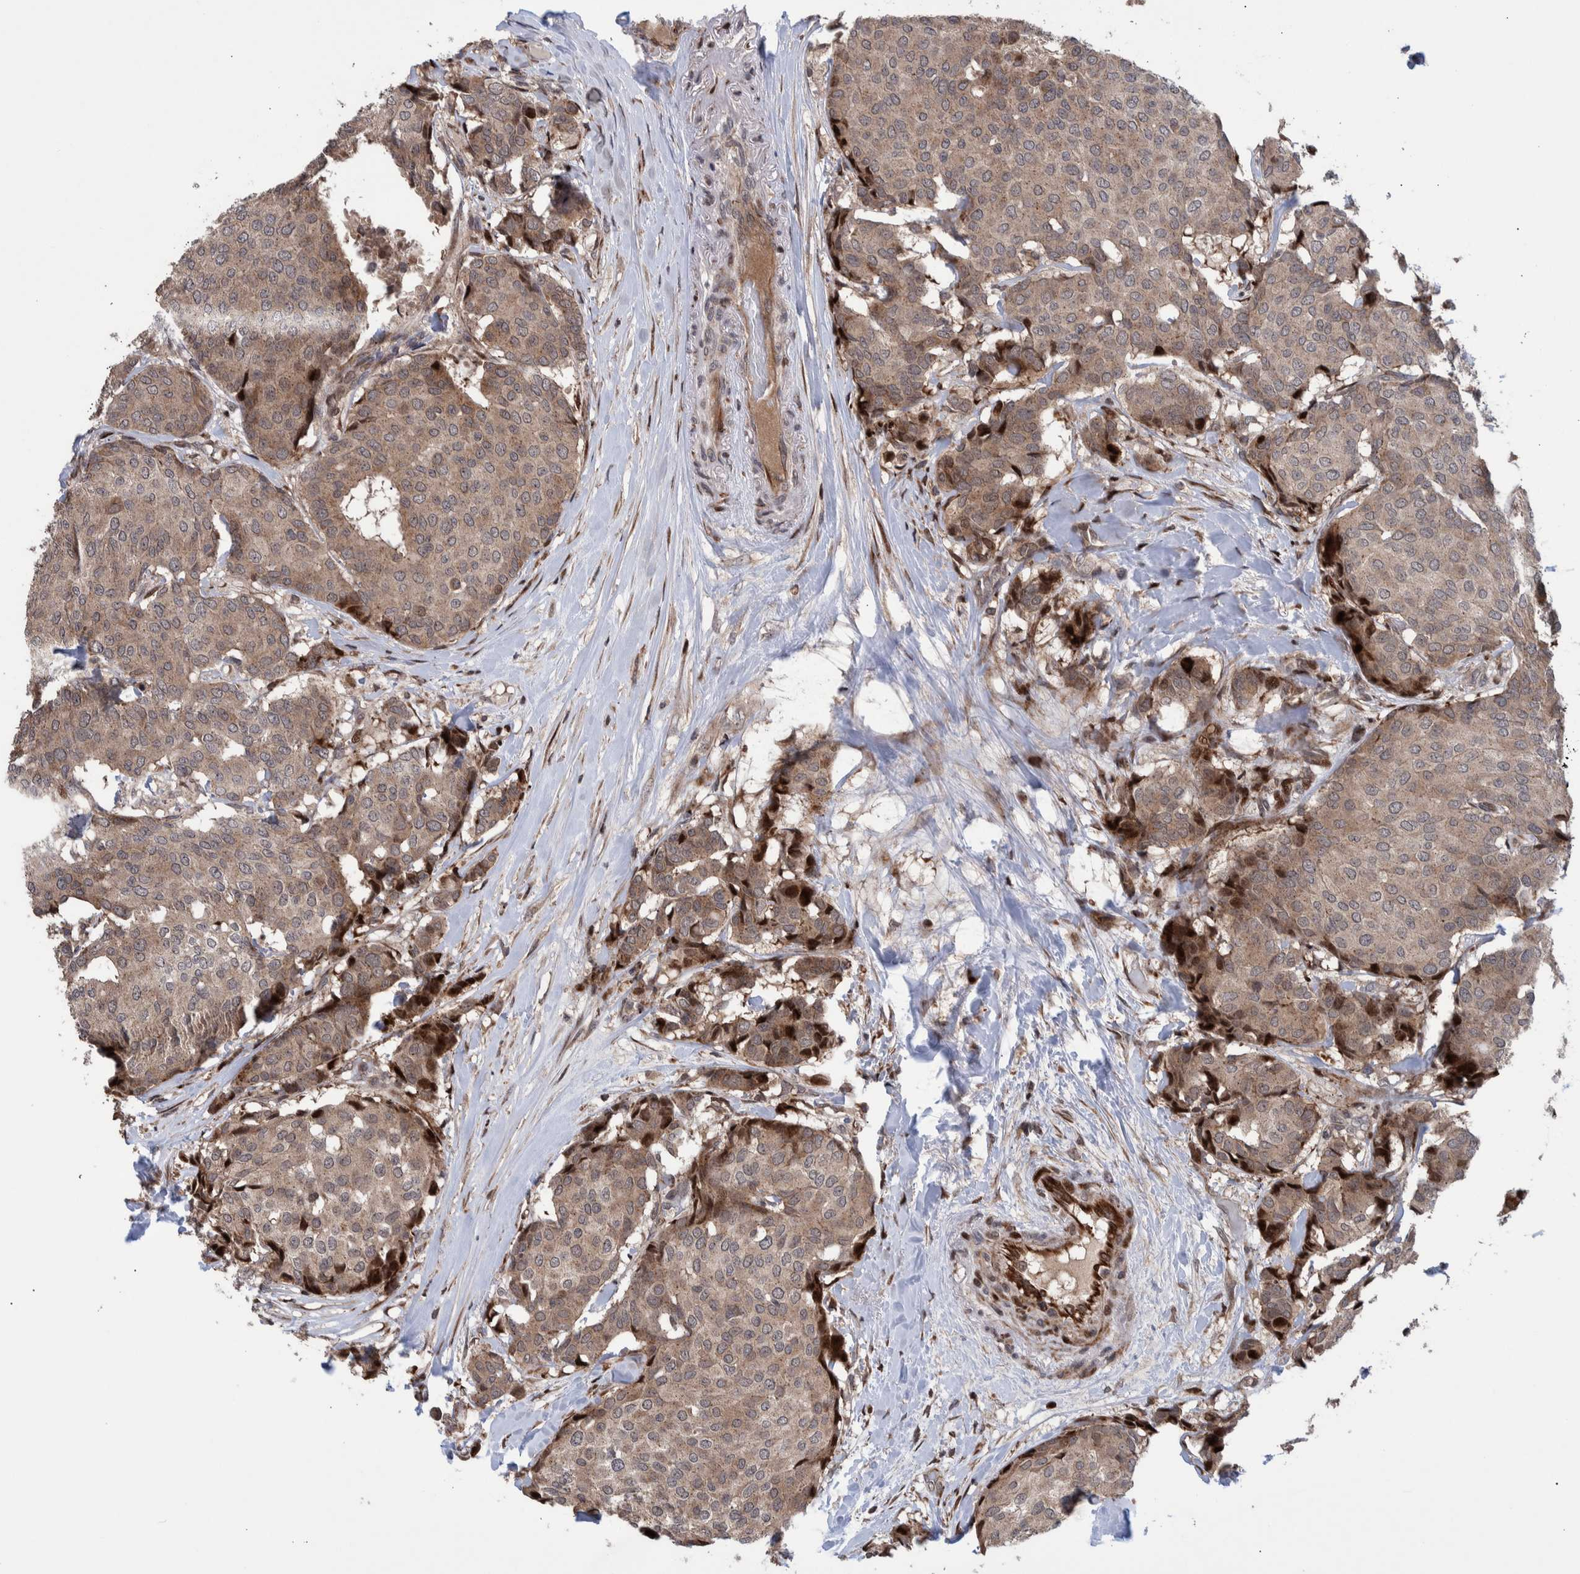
{"staining": {"intensity": "weak", "quantity": ">75%", "location": "cytoplasmic/membranous"}, "tissue": "breast cancer", "cell_type": "Tumor cells", "image_type": "cancer", "snomed": [{"axis": "morphology", "description": "Duct carcinoma"}, {"axis": "topography", "description": "Breast"}], "caption": "A photomicrograph of human intraductal carcinoma (breast) stained for a protein shows weak cytoplasmic/membranous brown staining in tumor cells.", "gene": "SHISA6", "patient": {"sex": "female", "age": 75}}